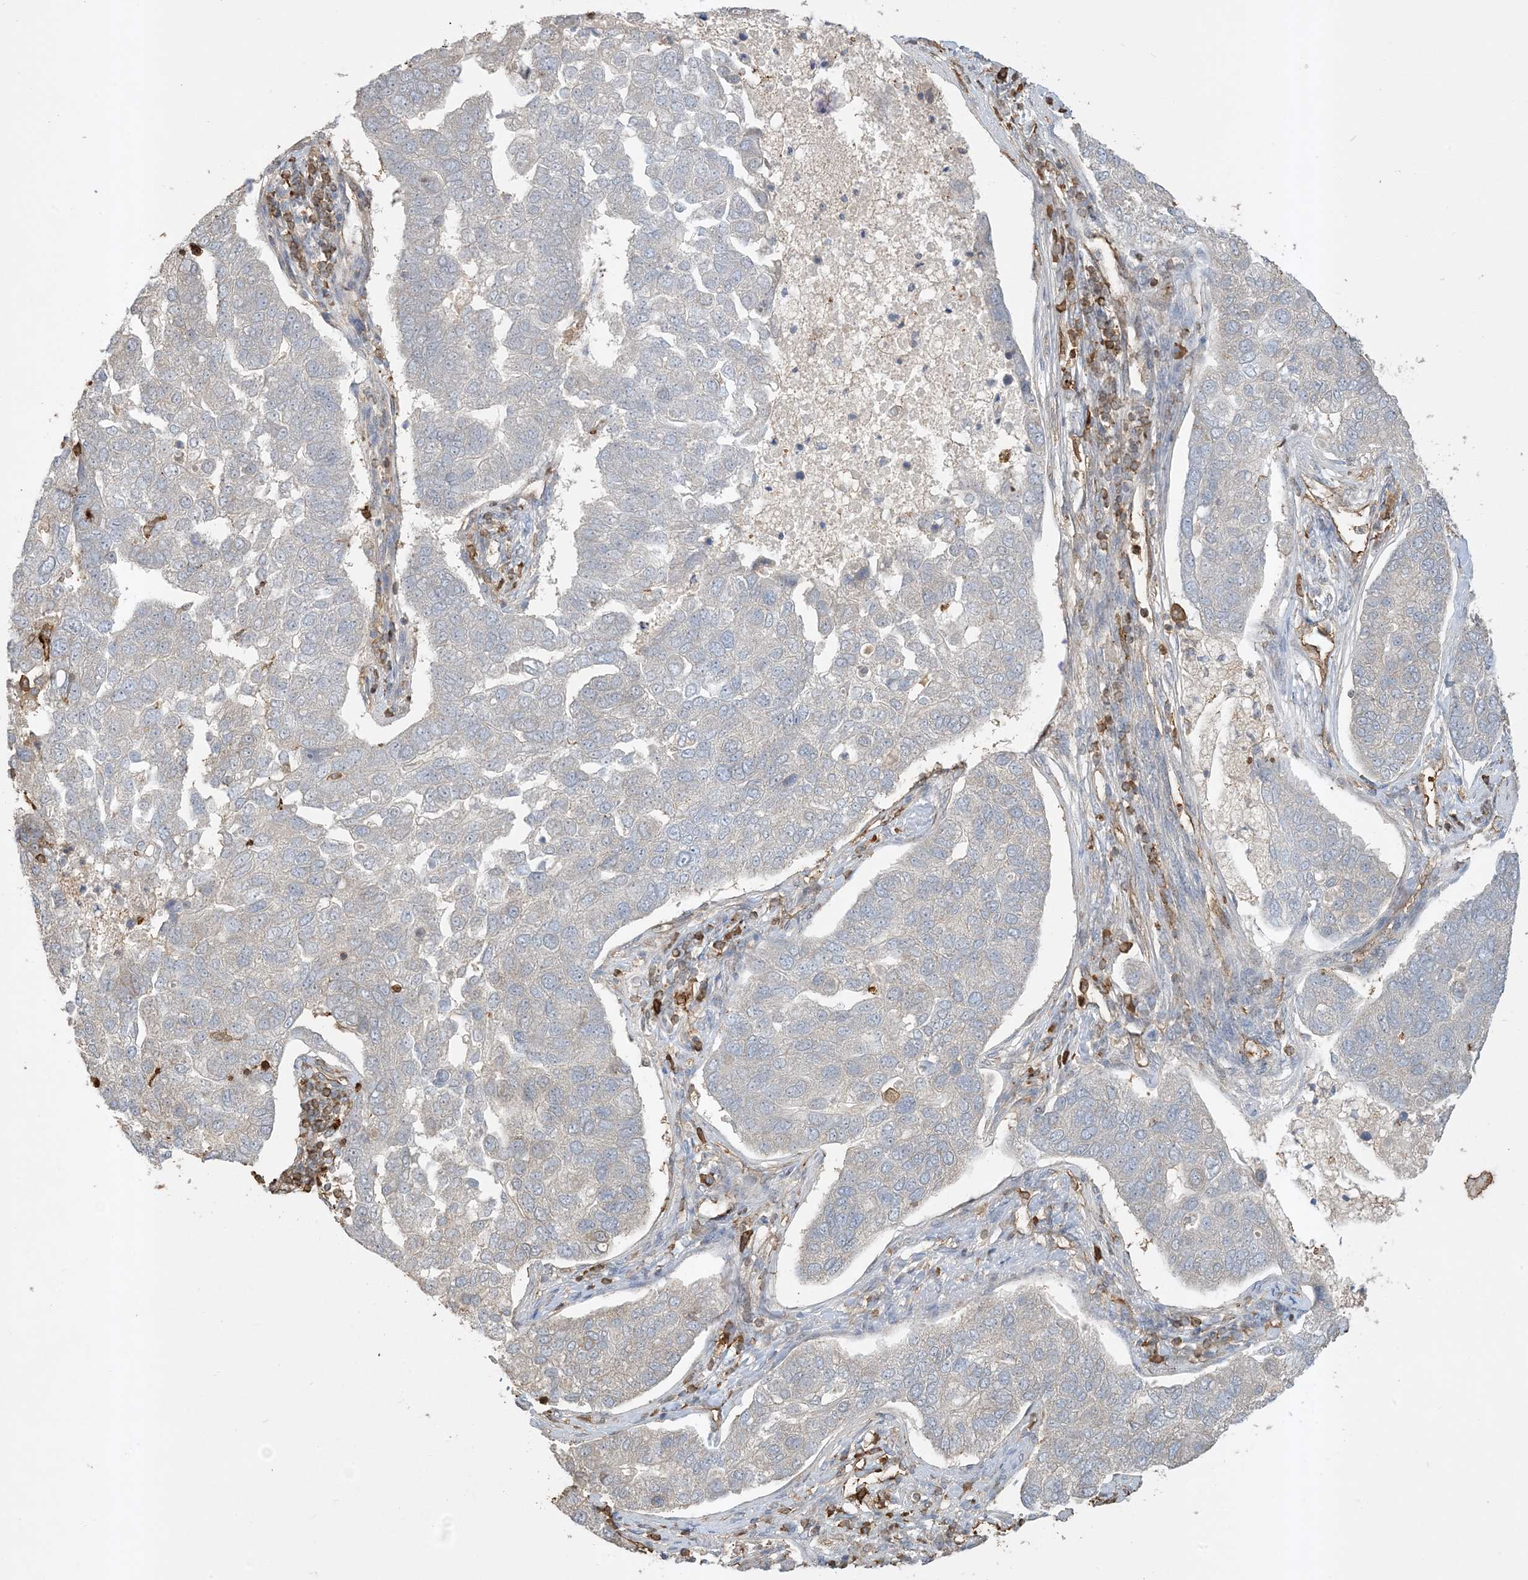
{"staining": {"intensity": "negative", "quantity": "none", "location": "none"}, "tissue": "pancreatic cancer", "cell_type": "Tumor cells", "image_type": "cancer", "snomed": [{"axis": "morphology", "description": "Adenocarcinoma, NOS"}, {"axis": "topography", "description": "Pancreas"}], "caption": "IHC photomicrograph of neoplastic tissue: human pancreatic cancer stained with DAB (3,3'-diaminobenzidine) reveals no significant protein staining in tumor cells.", "gene": "TMSB4X", "patient": {"sex": "female", "age": 61}}